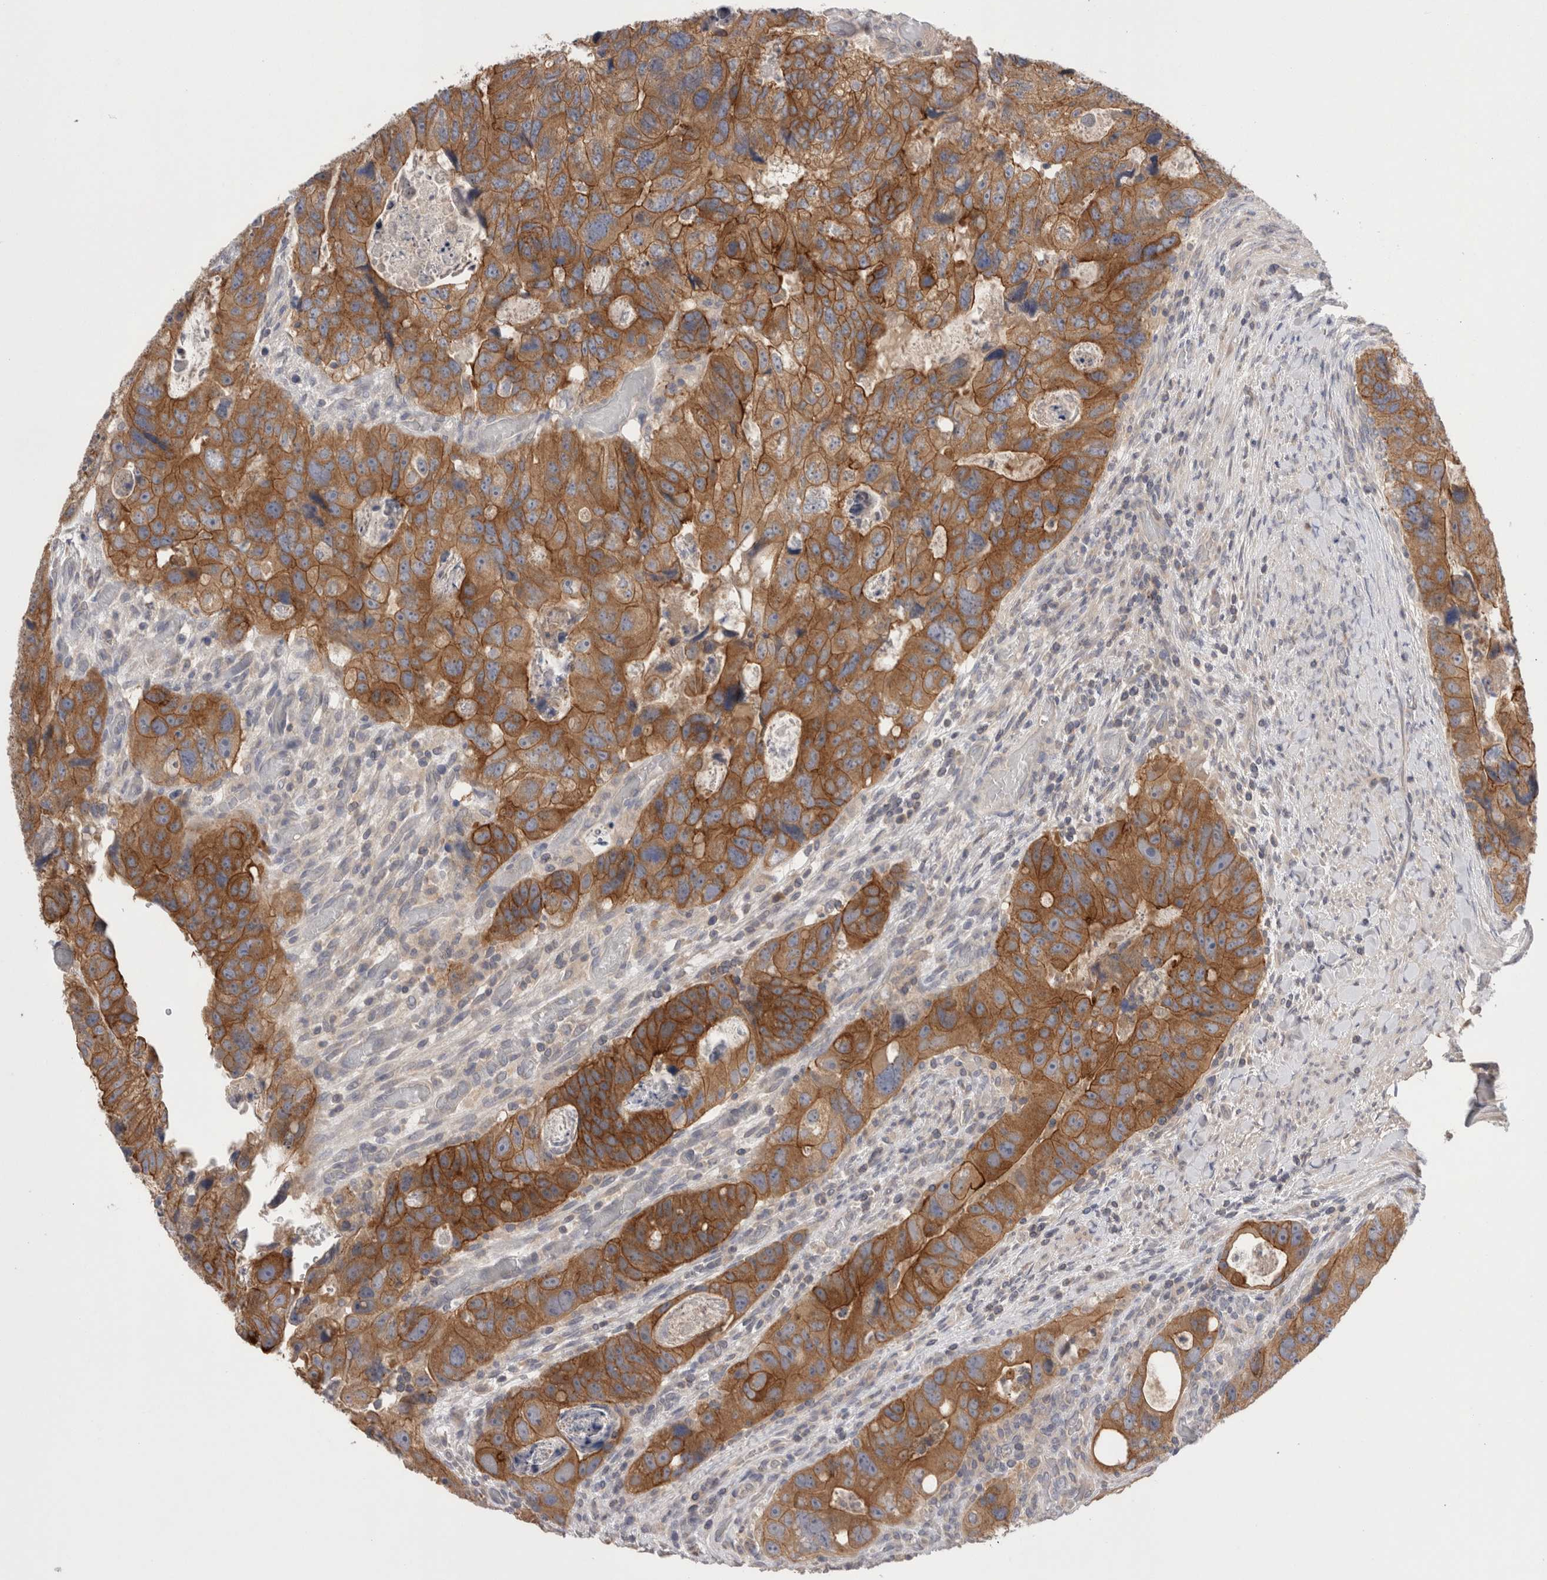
{"staining": {"intensity": "strong", "quantity": ">75%", "location": "cytoplasmic/membranous"}, "tissue": "colorectal cancer", "cell_type": "Tumor cells", "image_type": "cancer", "snomed": [{"axis": "morphology", "description": "Adenocarcinoma, NOS"}, {"axis": "topography", "description": "Rectum"}], "caption": "Colorectal cancer stained with immunohistochemistry (IHC) reveals strong cytoplasmic/membranous expression in approximately >75% of tumor cells.", "gene": "OTOR", "patient": {"sex": "male", "age": 59}}